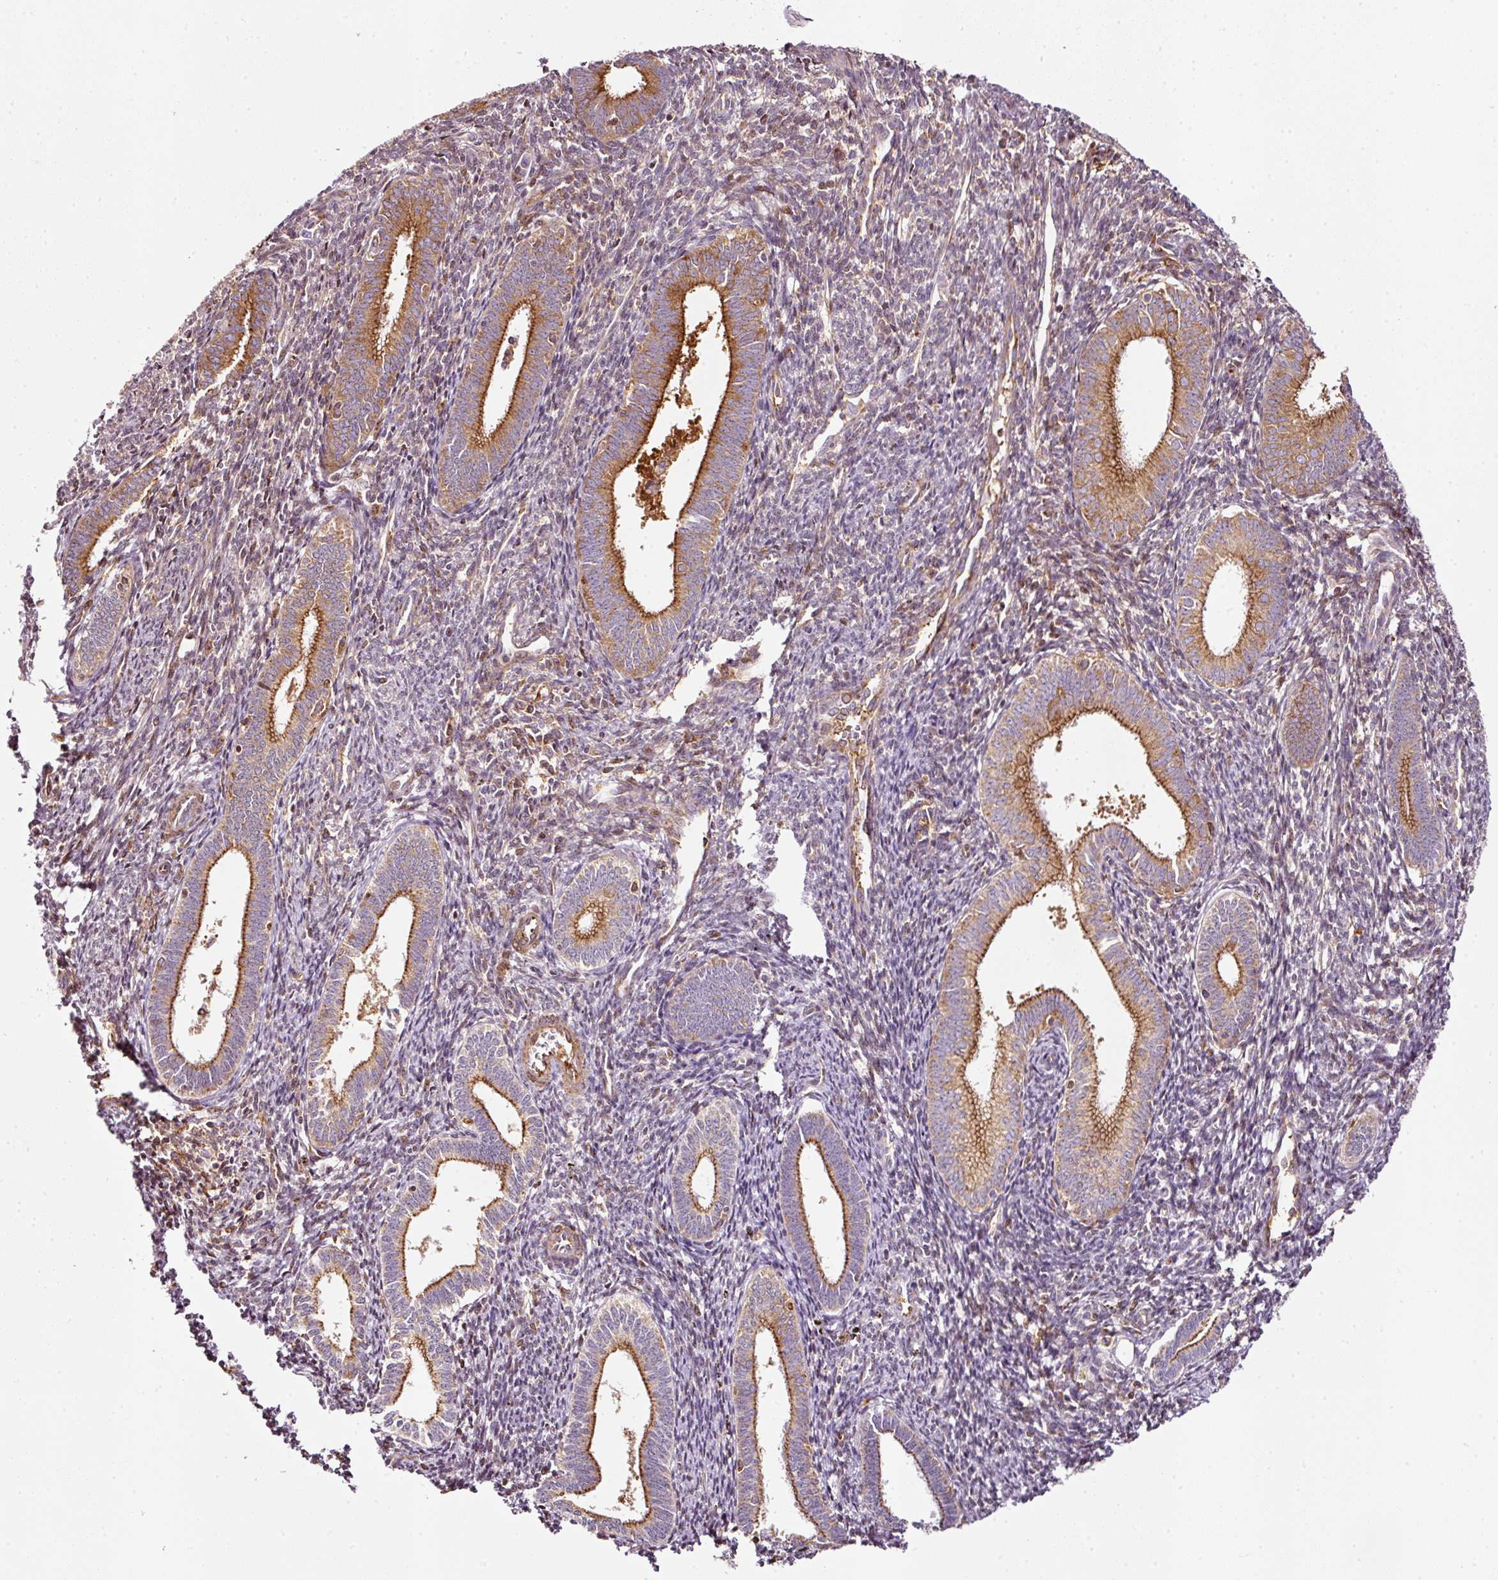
{"staining": {"intensity": "weak", "quantity": "25%-75%", "location": "cytoplasmic/membranous"}, "tissue": "endometrium", "cell_type": "Cells in endometrial stroma", "image_type": "normal", "snomed": [{"axis": "morphology", "description": "Normal tissue, NOS"}, {"axis": "topography", "description": "Endometrium"}], "caption": "Human endometrium stained for a protein (brown) shows weak cytoplasmic/membranous positive staining in about 25%-75% of cells in endometrial stroma.", "gene": "SCNM1", "patient": {"sex": "female", "age": 41}}